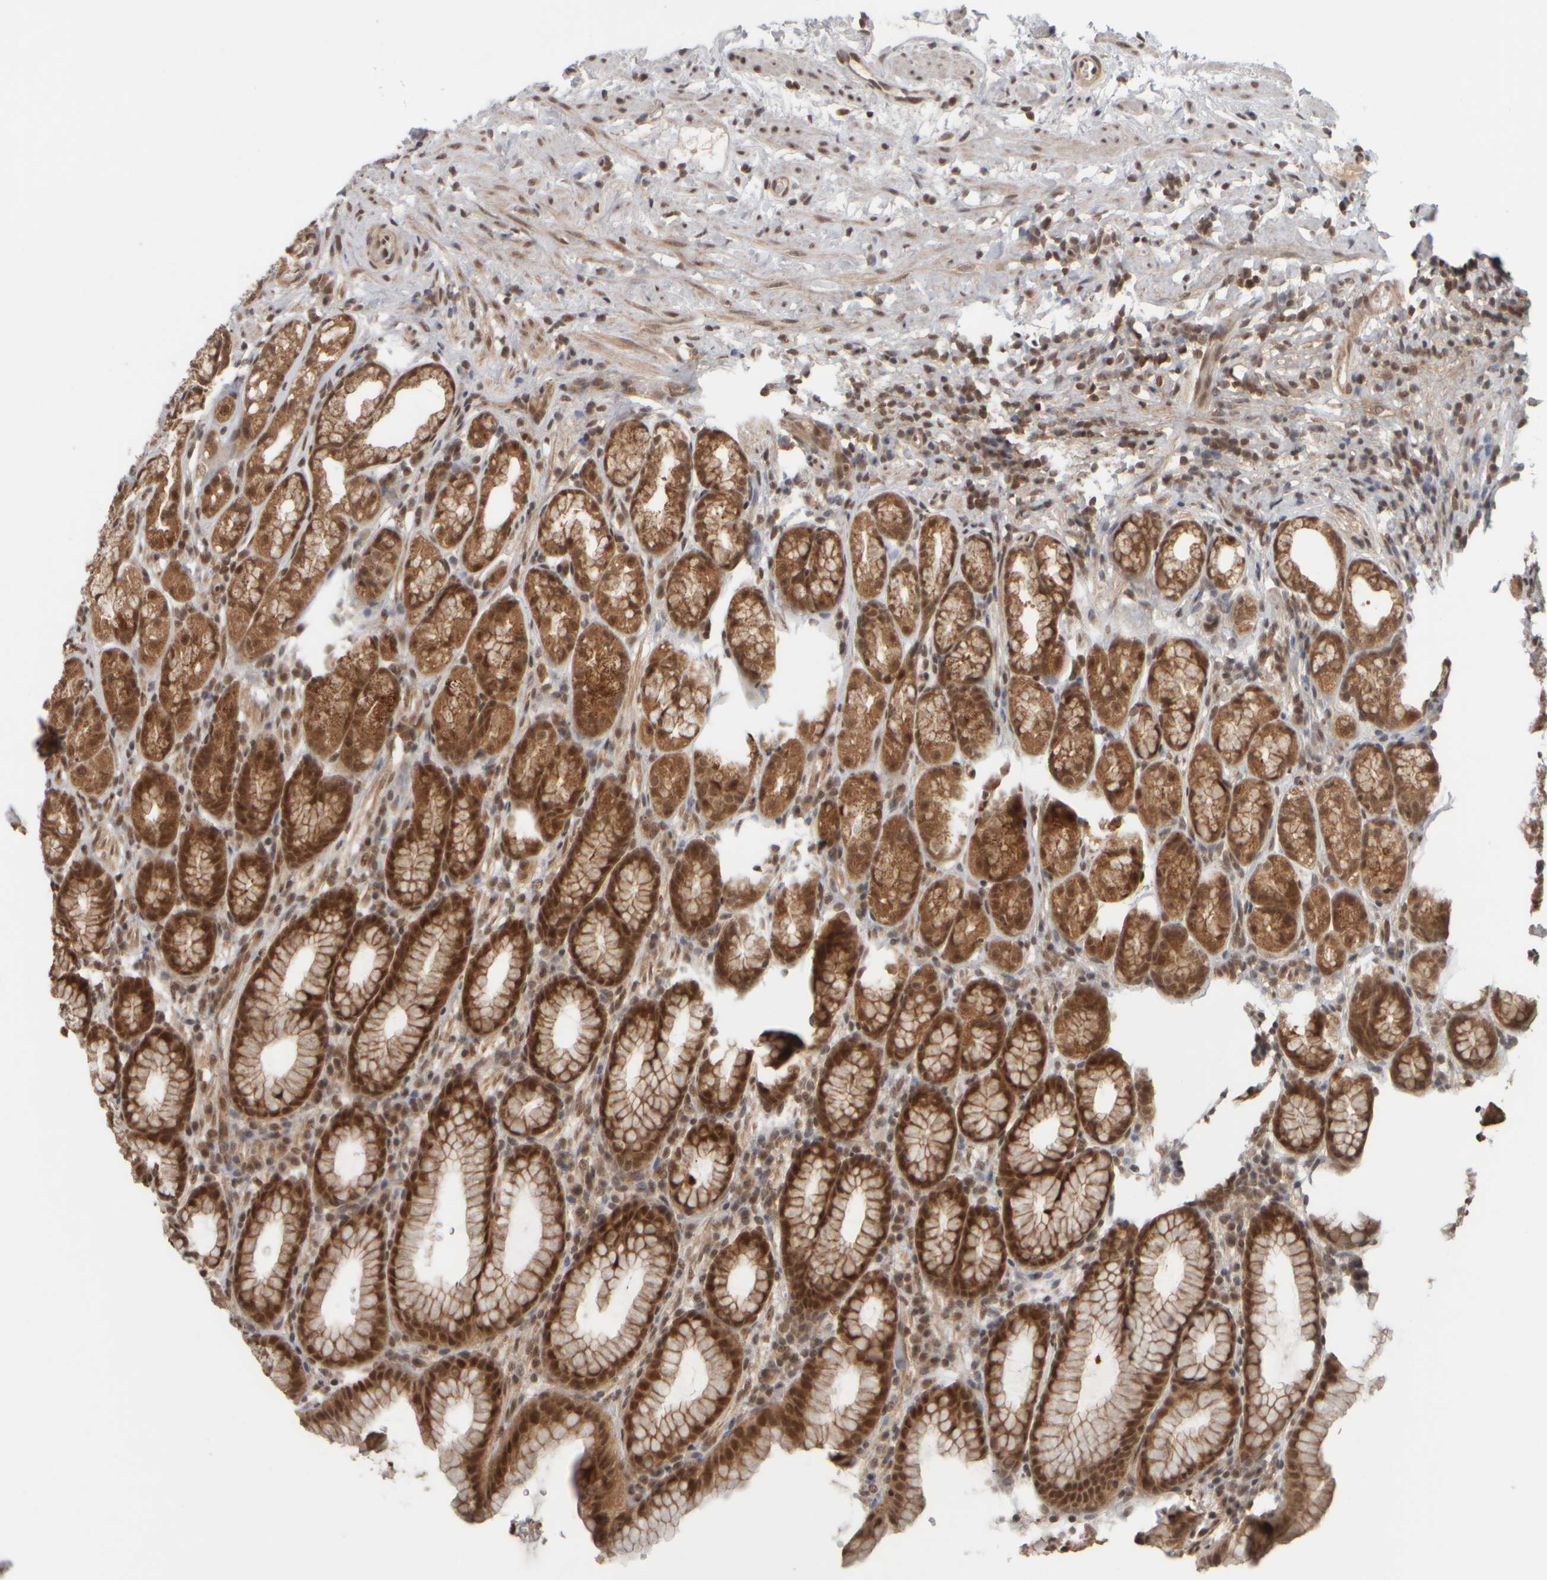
{"staining": {"intensity": "moderate", "quantity": ">75%", "location": "cytoplasmic/membranous,nuclear"}, "tissue": "stomach", "cell_type": "Glandular cells", "image_type": "normal", "snomed": [{"axis": "morphology", "description": "Normal tissue, NOS"}, {"axis": "topography", "description": "Stomach"}], "caption": "IHC of benign stomach displays medium levels of moderate cytoplasmic/membranous,nuclear positivity in approximately >75% of glandular cells. (DAB (3,3'-diaminobenzidine) IHC with brightfield microscopy, high magnification).", "gene": "SYNRG", "patient": {"sex": "male", "age": 42}}